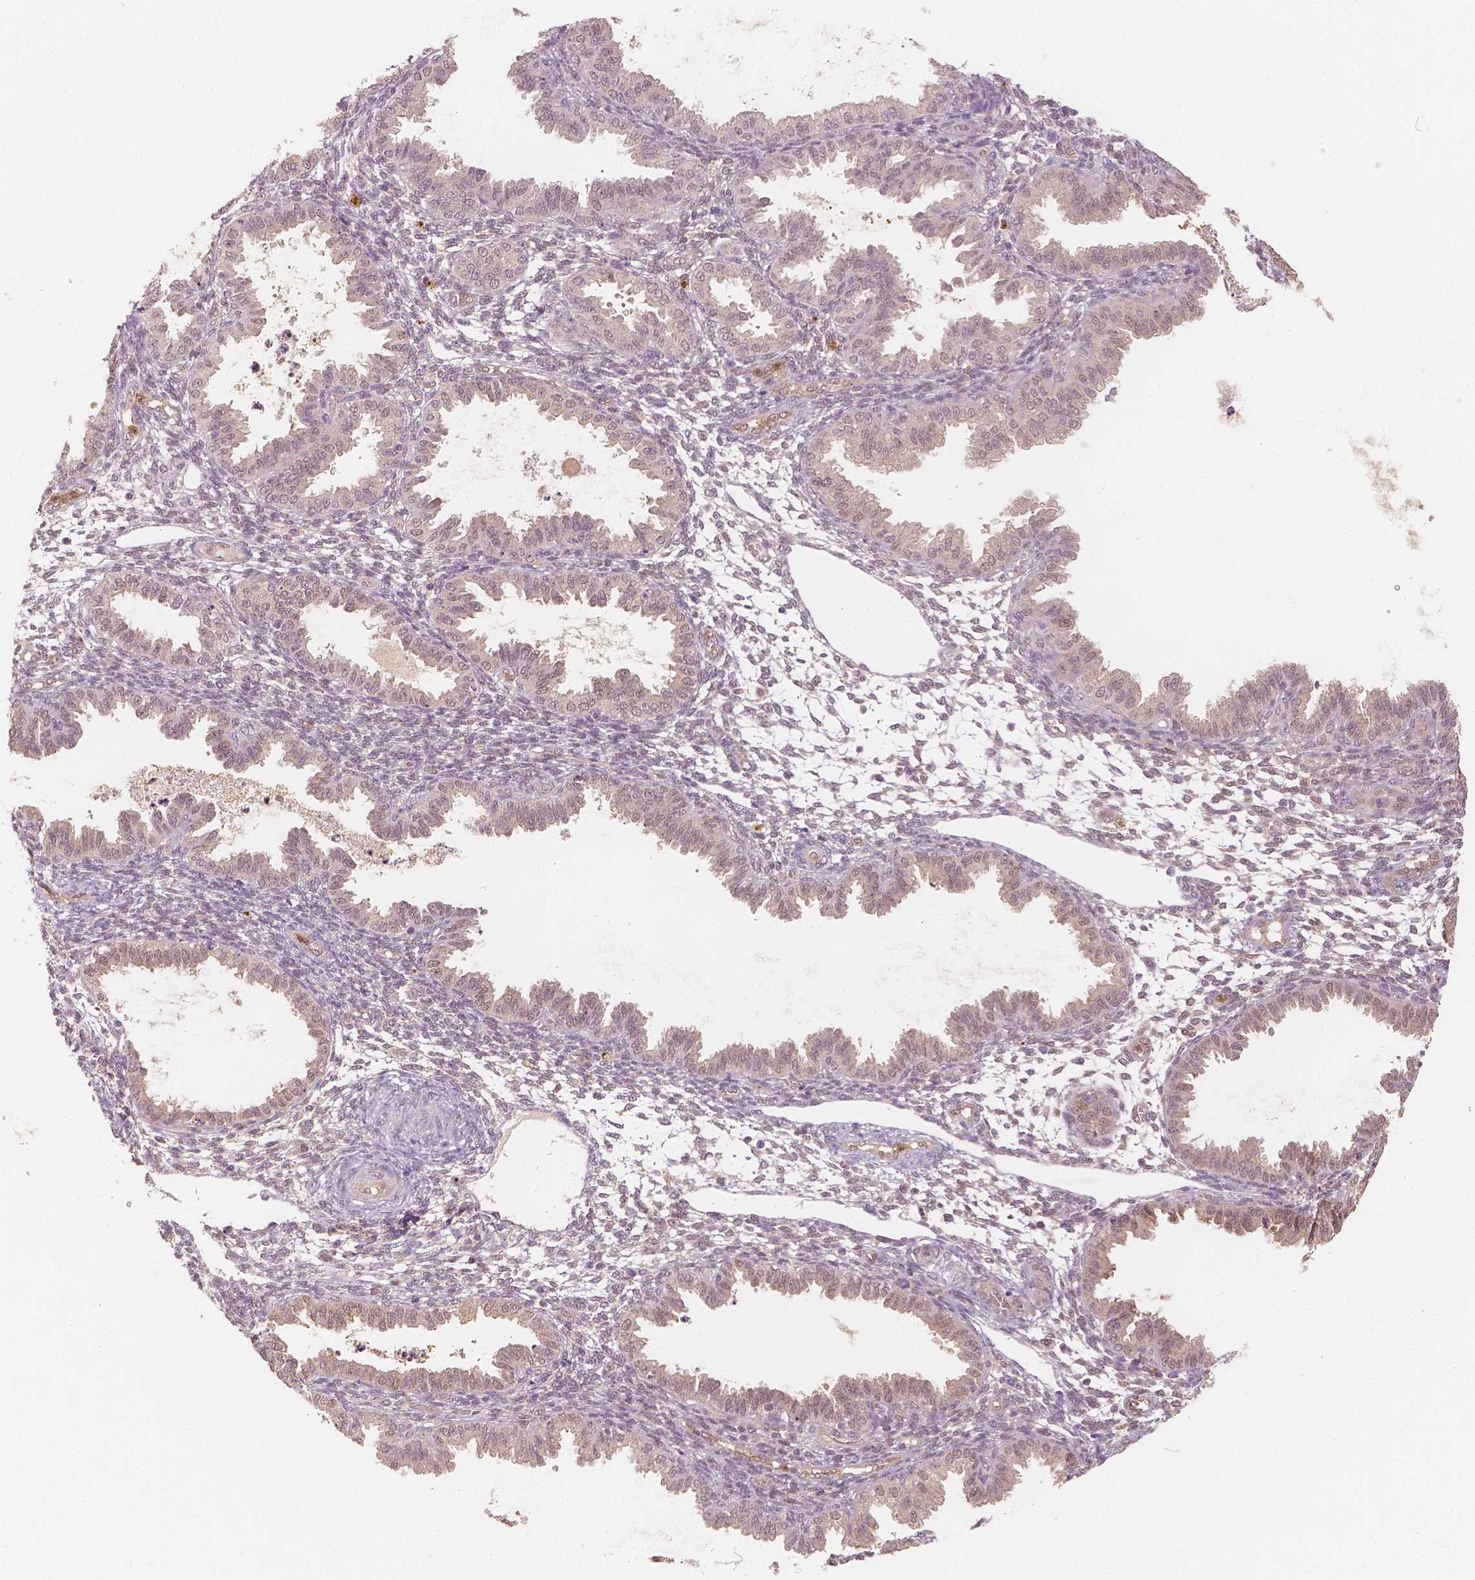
{"staining": {"intensity": "negative", "quantity": "none", "location": "none"}, "tissue": "endometrium", "cell_type": "Cells in endometrial stroma", "image_type": "normal", "snomed": [{"axis": "morphology", "description": "Normal tissue, NOS"}, {"axis": "topography", "description": "Endometrium"}], "caption": "The micrograph exhibits no significant staining in cells in endometrial stroma of endometrium.", "gene": "NAPRT", "patient": {"sex": "female", "age": 33}}